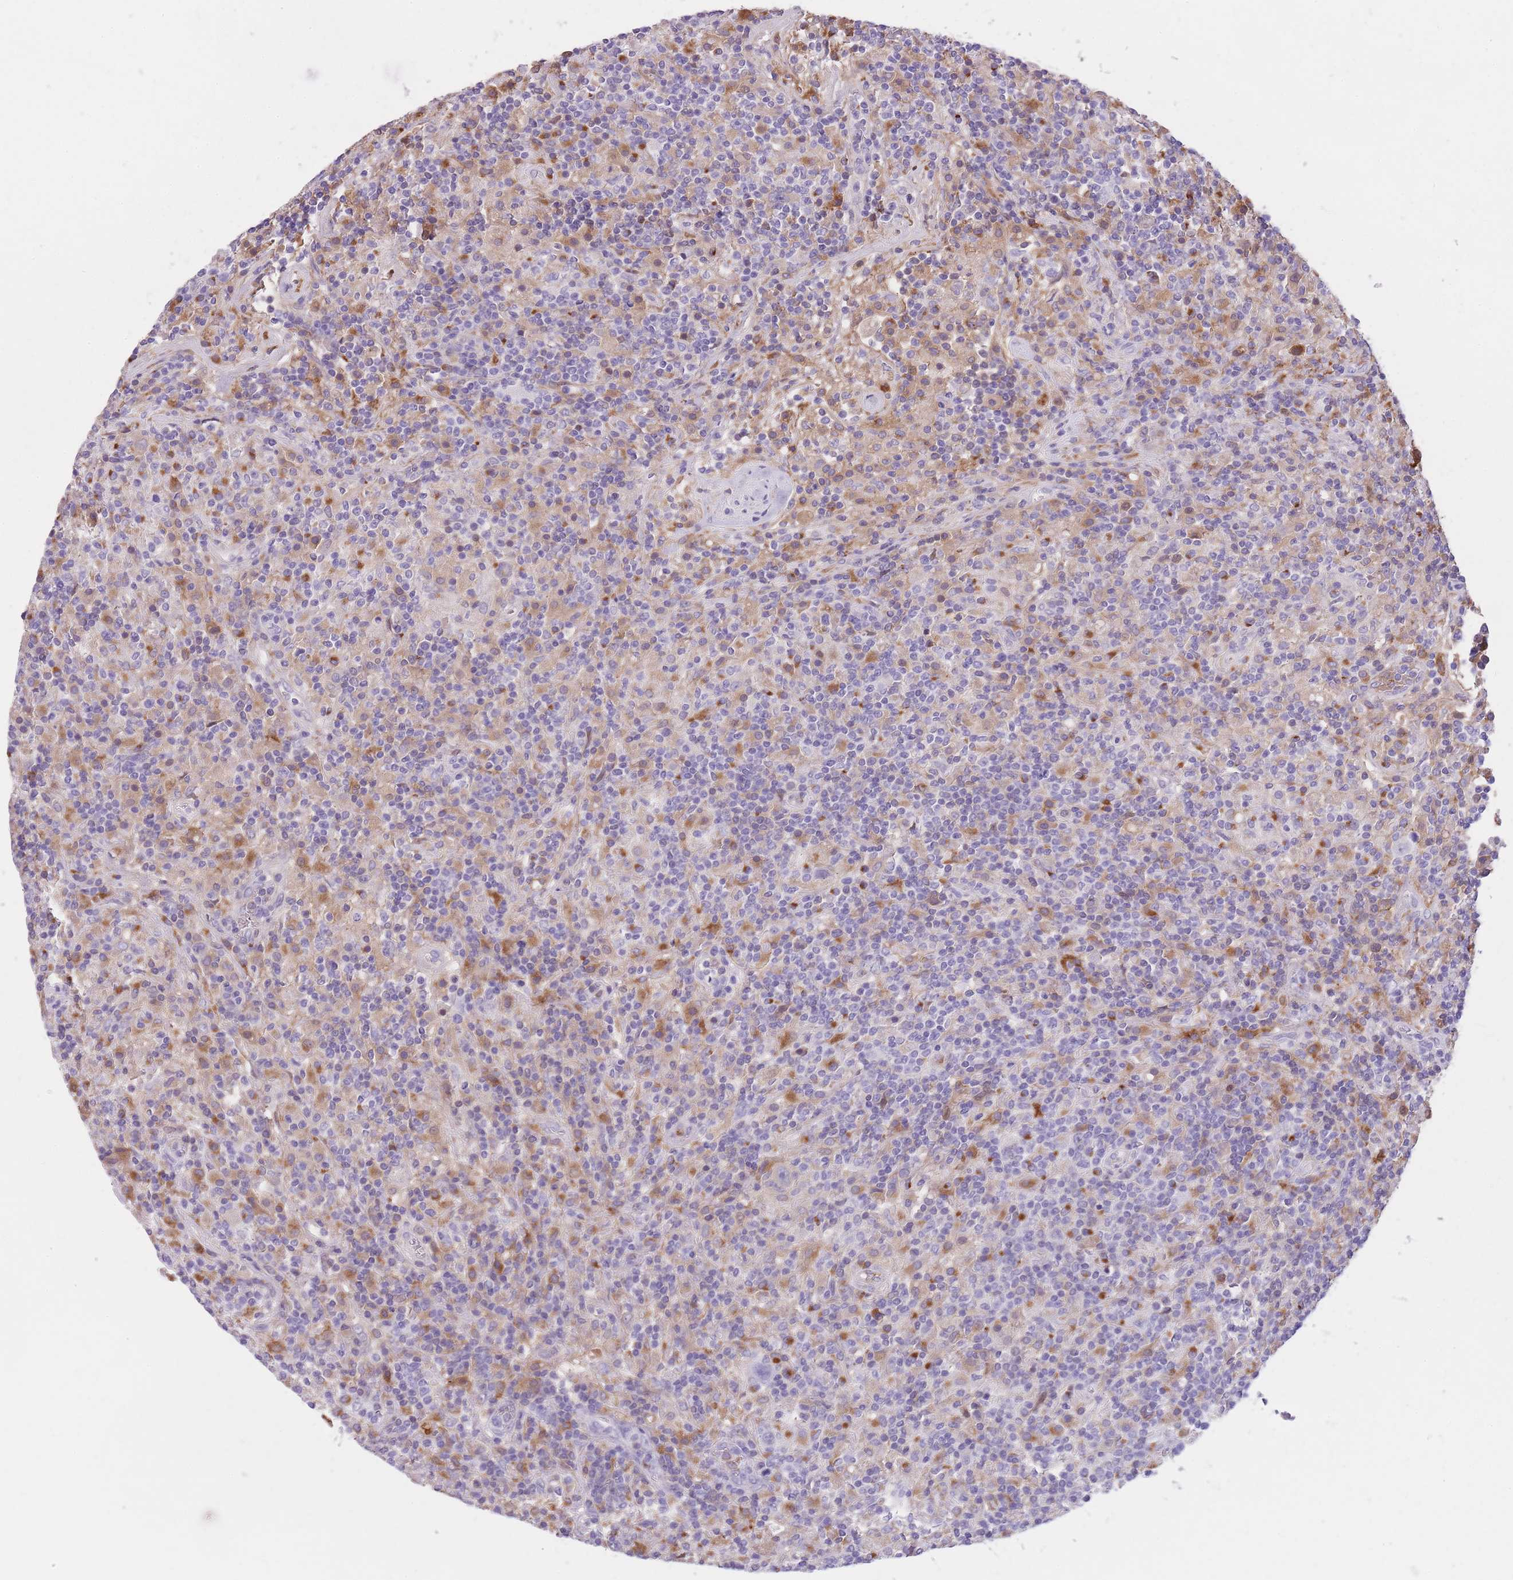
{"staining": {"intensity": "moderate", "quantity": "25%-75%", "location": "cytoplasmic/membranous"}, "tissue": "lymphoma", "cell_type": "Tumor cells", "image_type": "cancer", "snomed": [{"axis": "morphology", "description": "Hodgkin's disease, NOS"}, {"axis": "topography", "description": "Lymph node"}], "caption": "The micrograph displays staining of lymphoma, revealing moderate cytoplasmic/membranous protein staining (brown color) within tumor cells.", "gene": "GNAT1", "patient": {"sex": "male", "age": 70}}